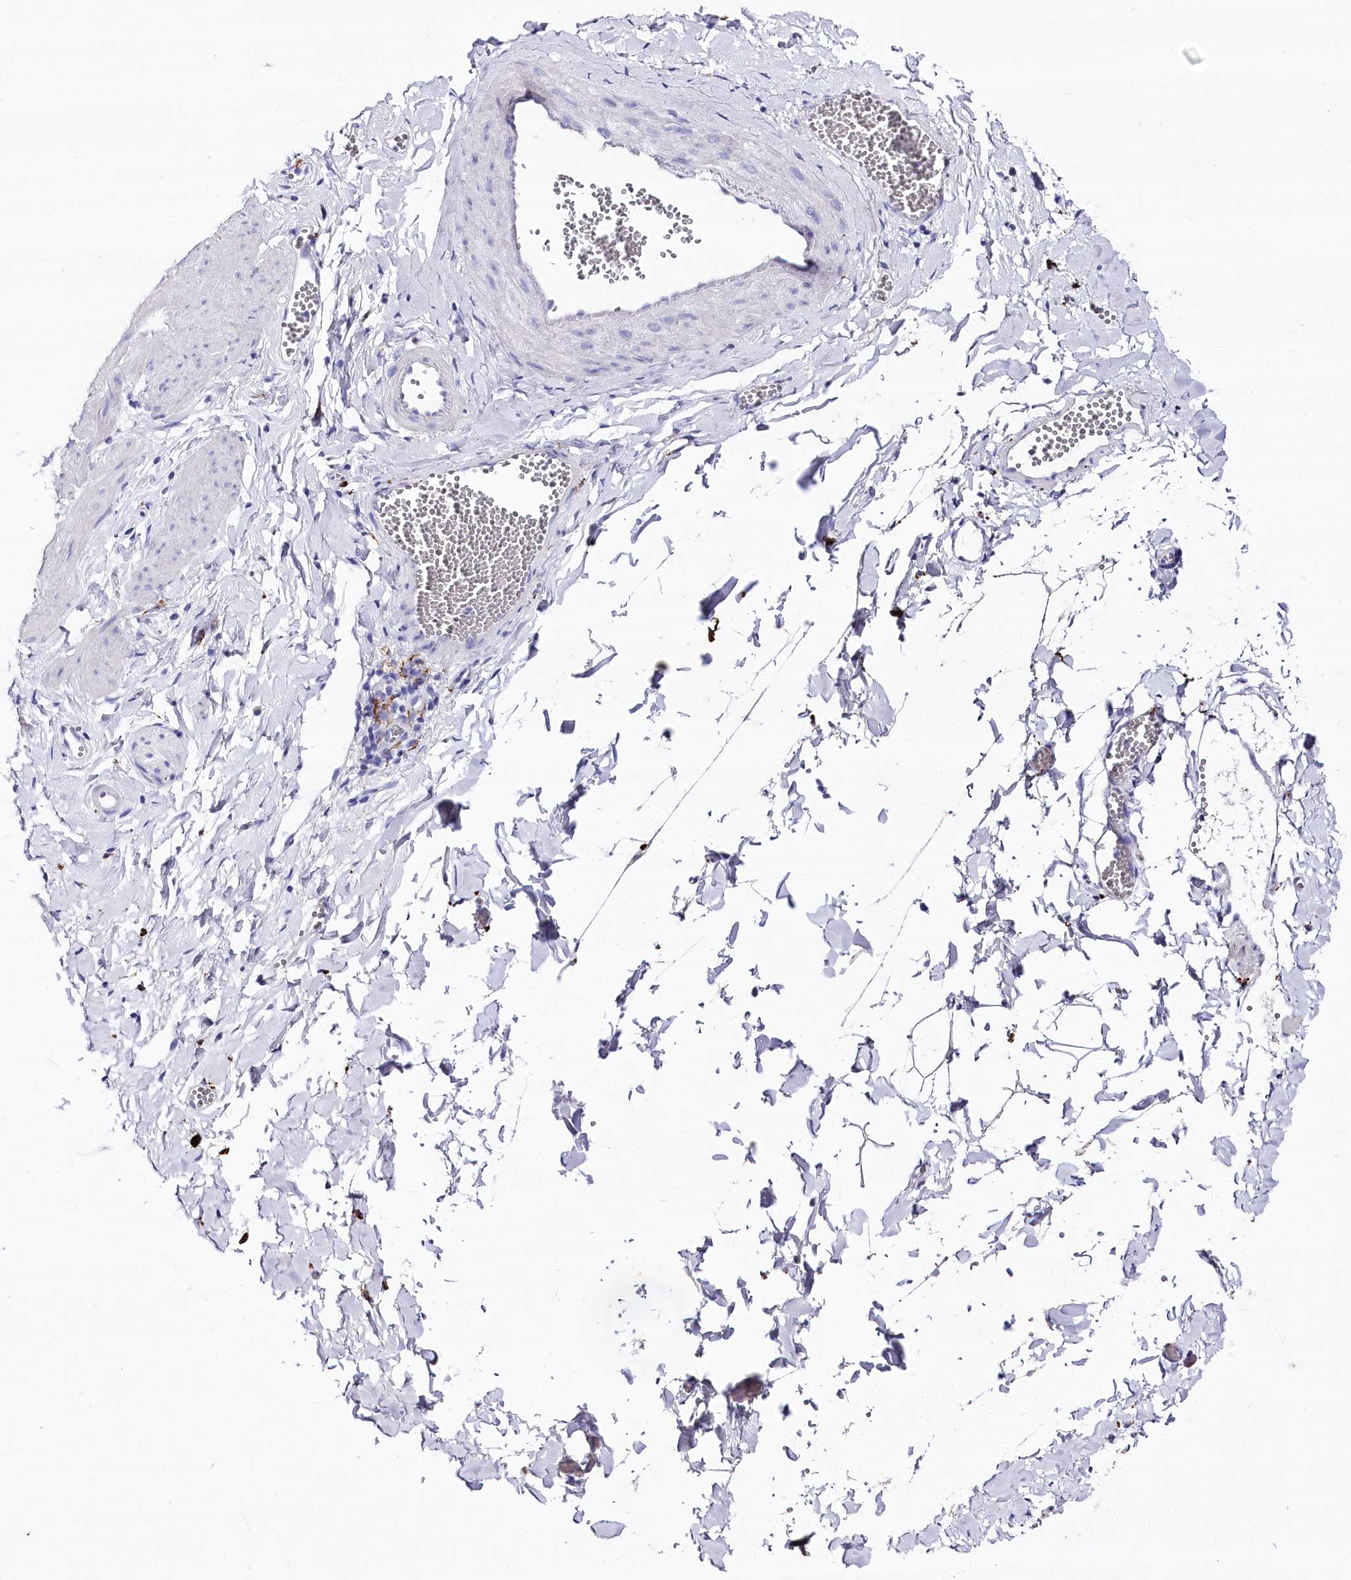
{"staining": {"intensity": "negative", "quantity": "none", "location": "none"}, "tissue": "adipose tissue", "cell_type": "Adipocytes", "image_type": "normal", "snomed": [{"axis": "morphology", "description": "Normal tissue, NOS"}, {"axis": "topography", "description": "Gallbladder"}, {"axis": "topography", "description": "Peripheral nerve tissue"}], "caption": "The image displays no staining of adipocytes in normal adipose tissue.", "gene": "CLEC4M", "patient": {"sex": "male", "age": 38}}